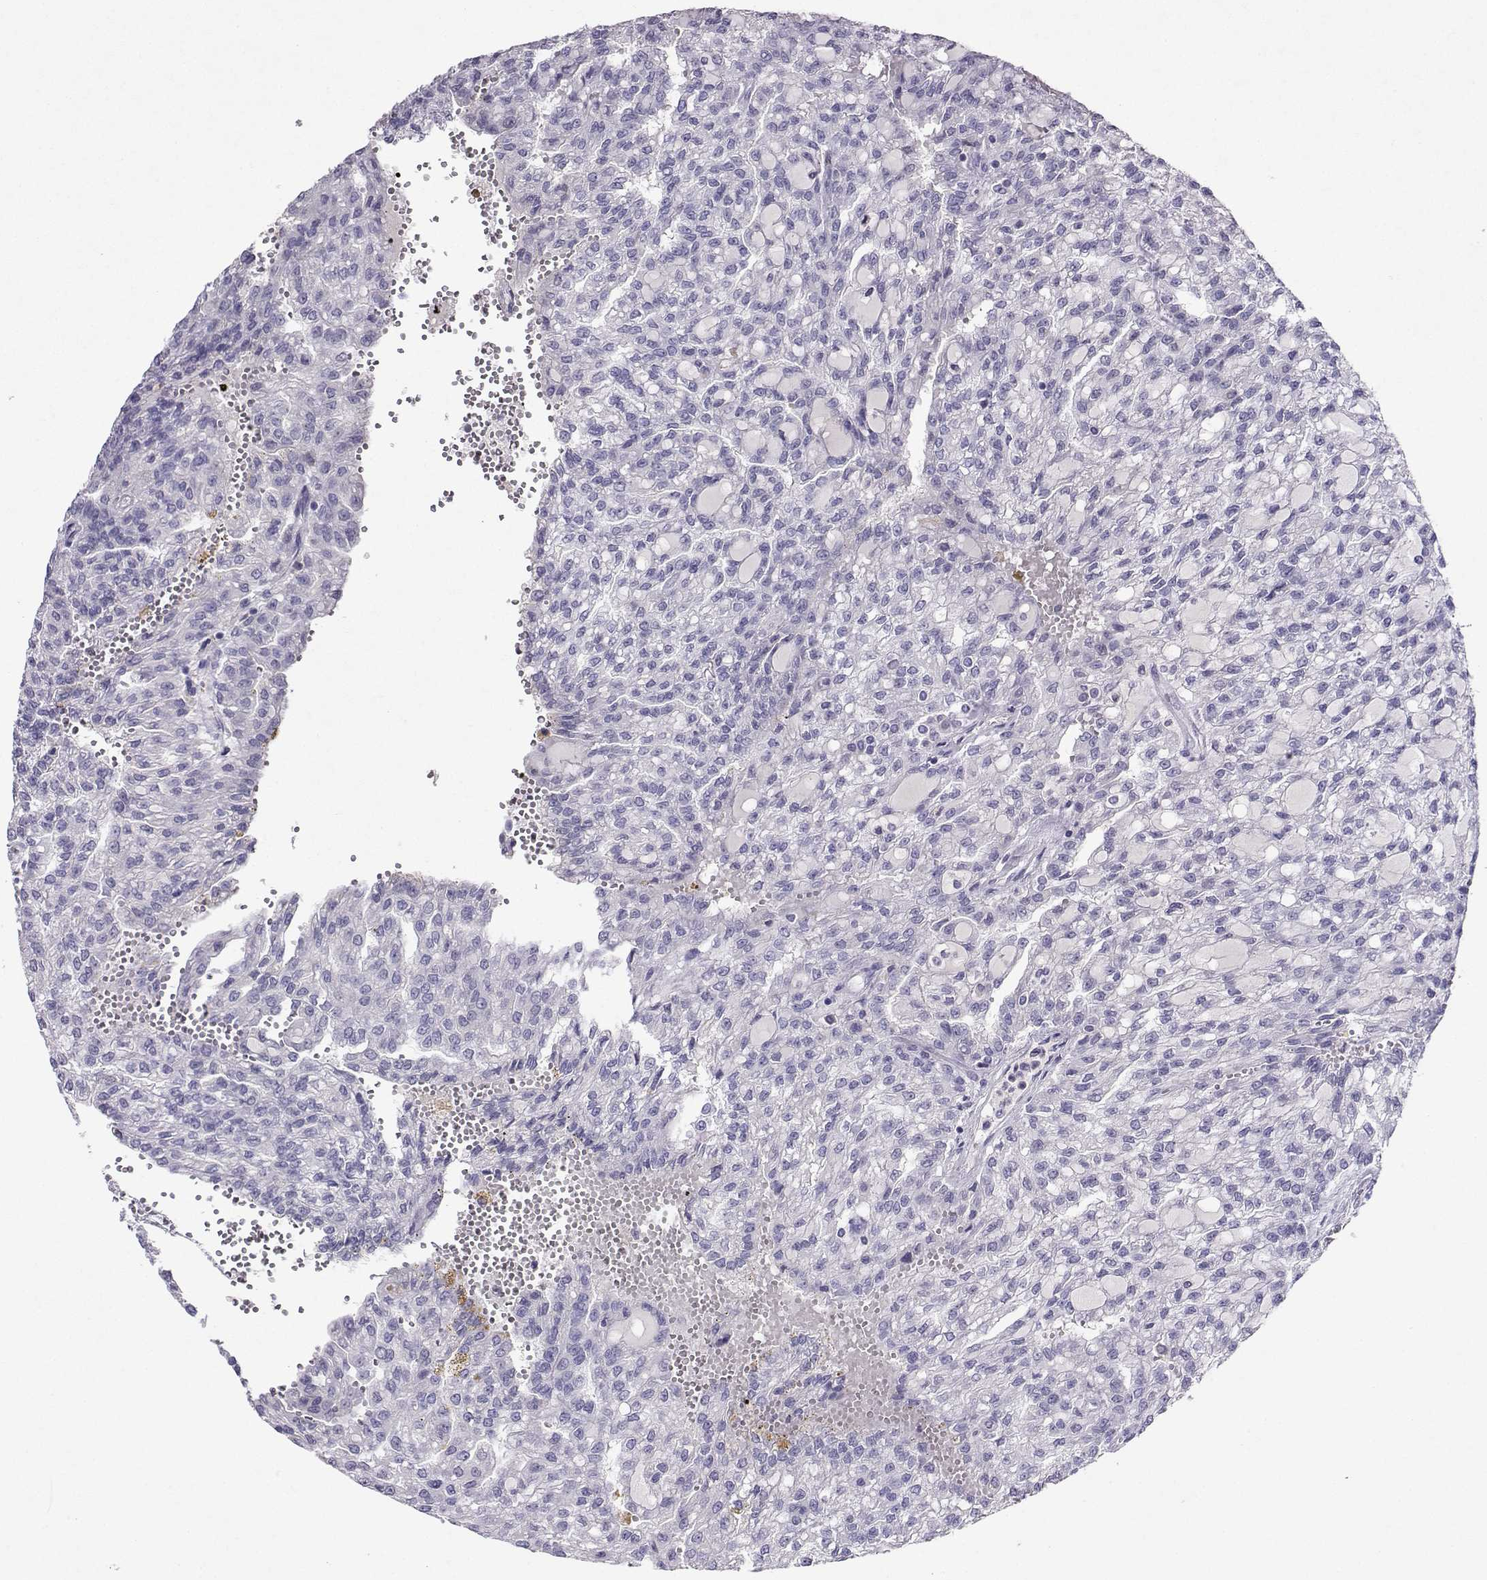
{"staining": {"intensity": "negative", "quantity": "none", "location": "none"}, "tissue": "renal cancer", "cell_type": "Tumor cells", "image_type": "cancer", "snomed": [{"axis": "morphology", "description": "Adenocarcinoma, NOS"}, {"axis": "topography", "description": "Kidney"}], "caption": "There is no significant positivity in tumor cells of renal adenocarcinoma.", "gene": "GRIK4", "patient": {"sex": "male", "age": 63}}